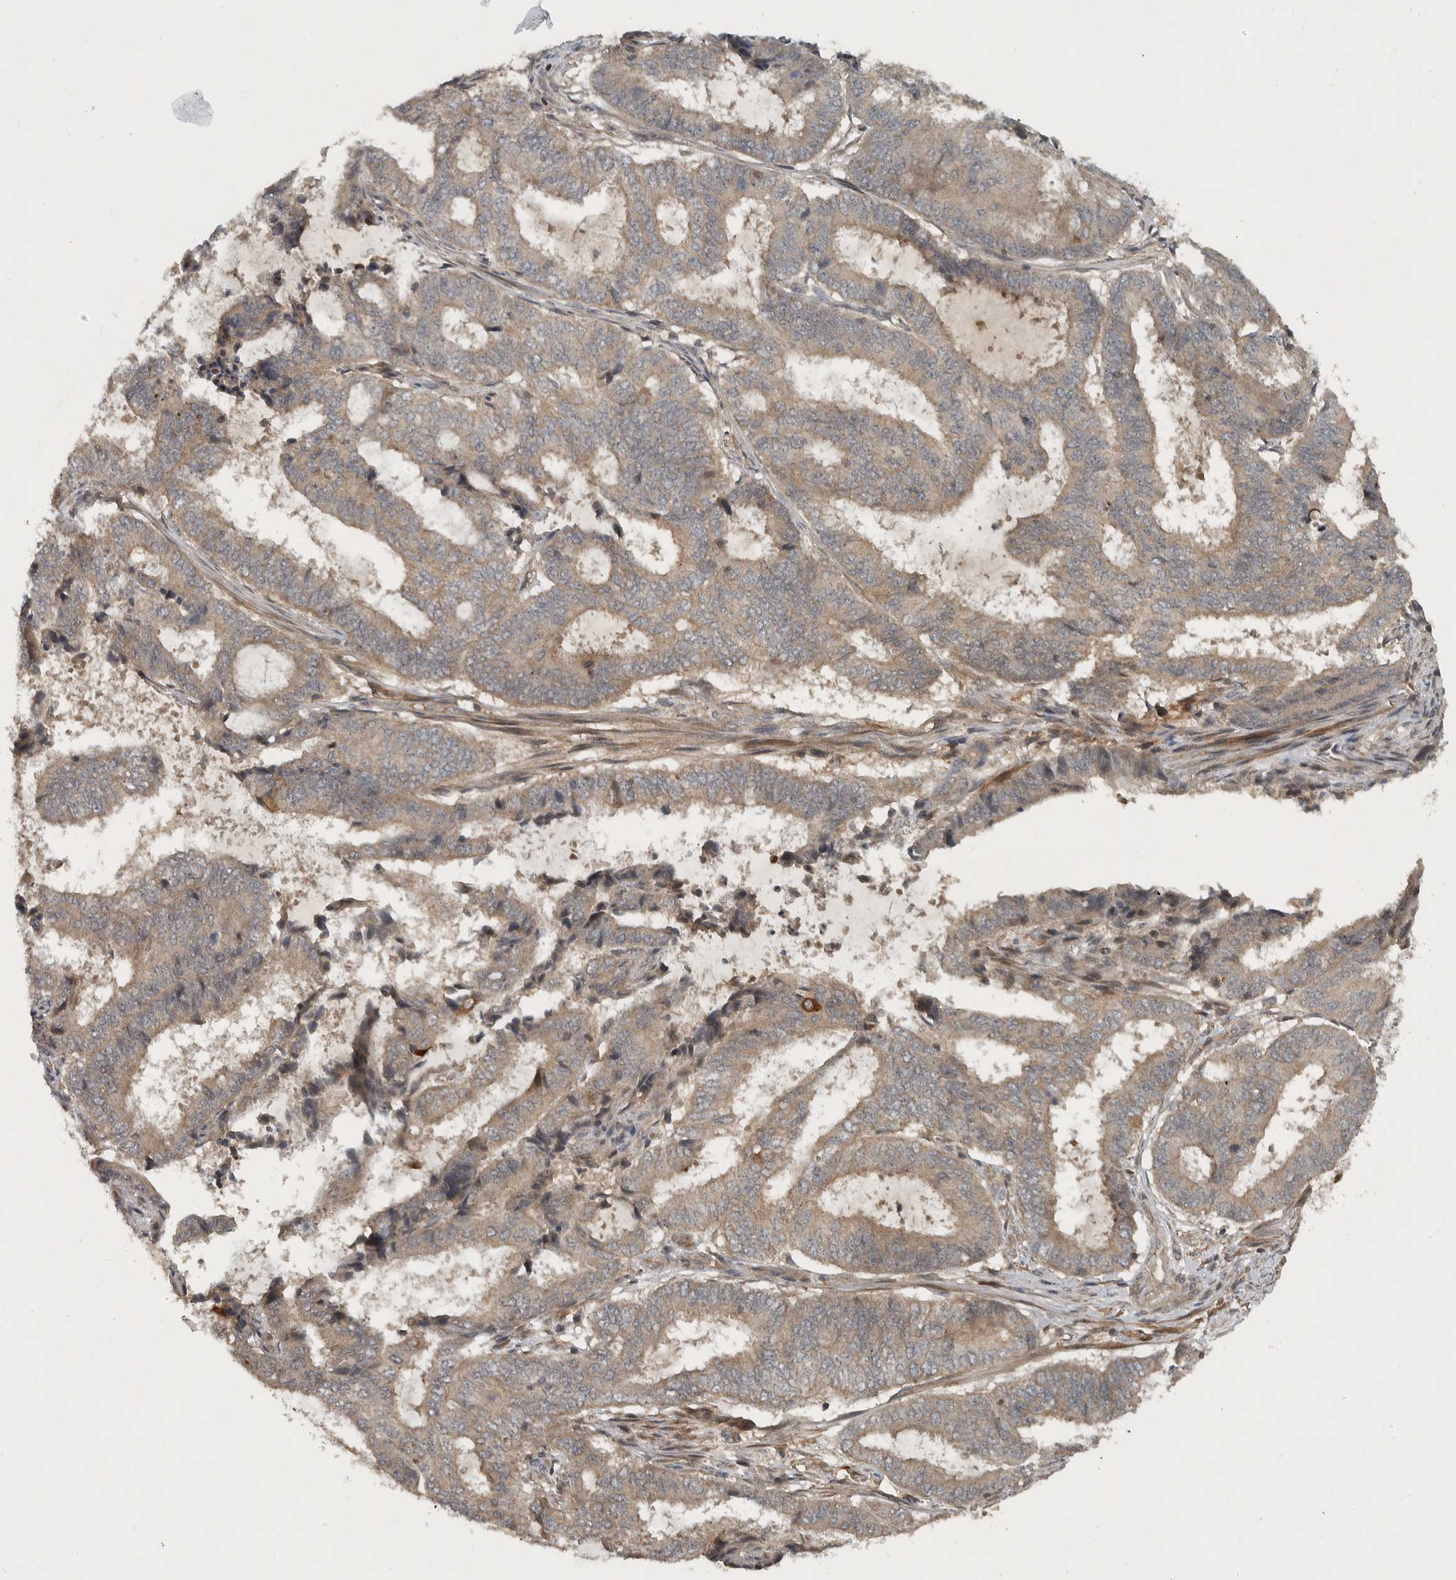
{"staining": {"intensity": "weak", "quantity": "25%-75%", "location": "cytoplasmic/membranous"}, "tissue": "endometrial cancer", "cell_type": "Tumor cells", "image_type": "cancer", "snomed": [{"axis": "morphology", "description": "Adenocarcinoma, NOS"}, {"axis": "topography", "description": "Endometrium"}], "caption": "Protein expression analysis of endometrial adenocarcinoma shows weak cytoplasmic/membranous staining in about 25%-75% of tumor cells. (DAB IHC, brown staining for protein, blue staining for nuclei).", "gene": "KIFAP3", "patient": {"sex": "female", "age": 51}}